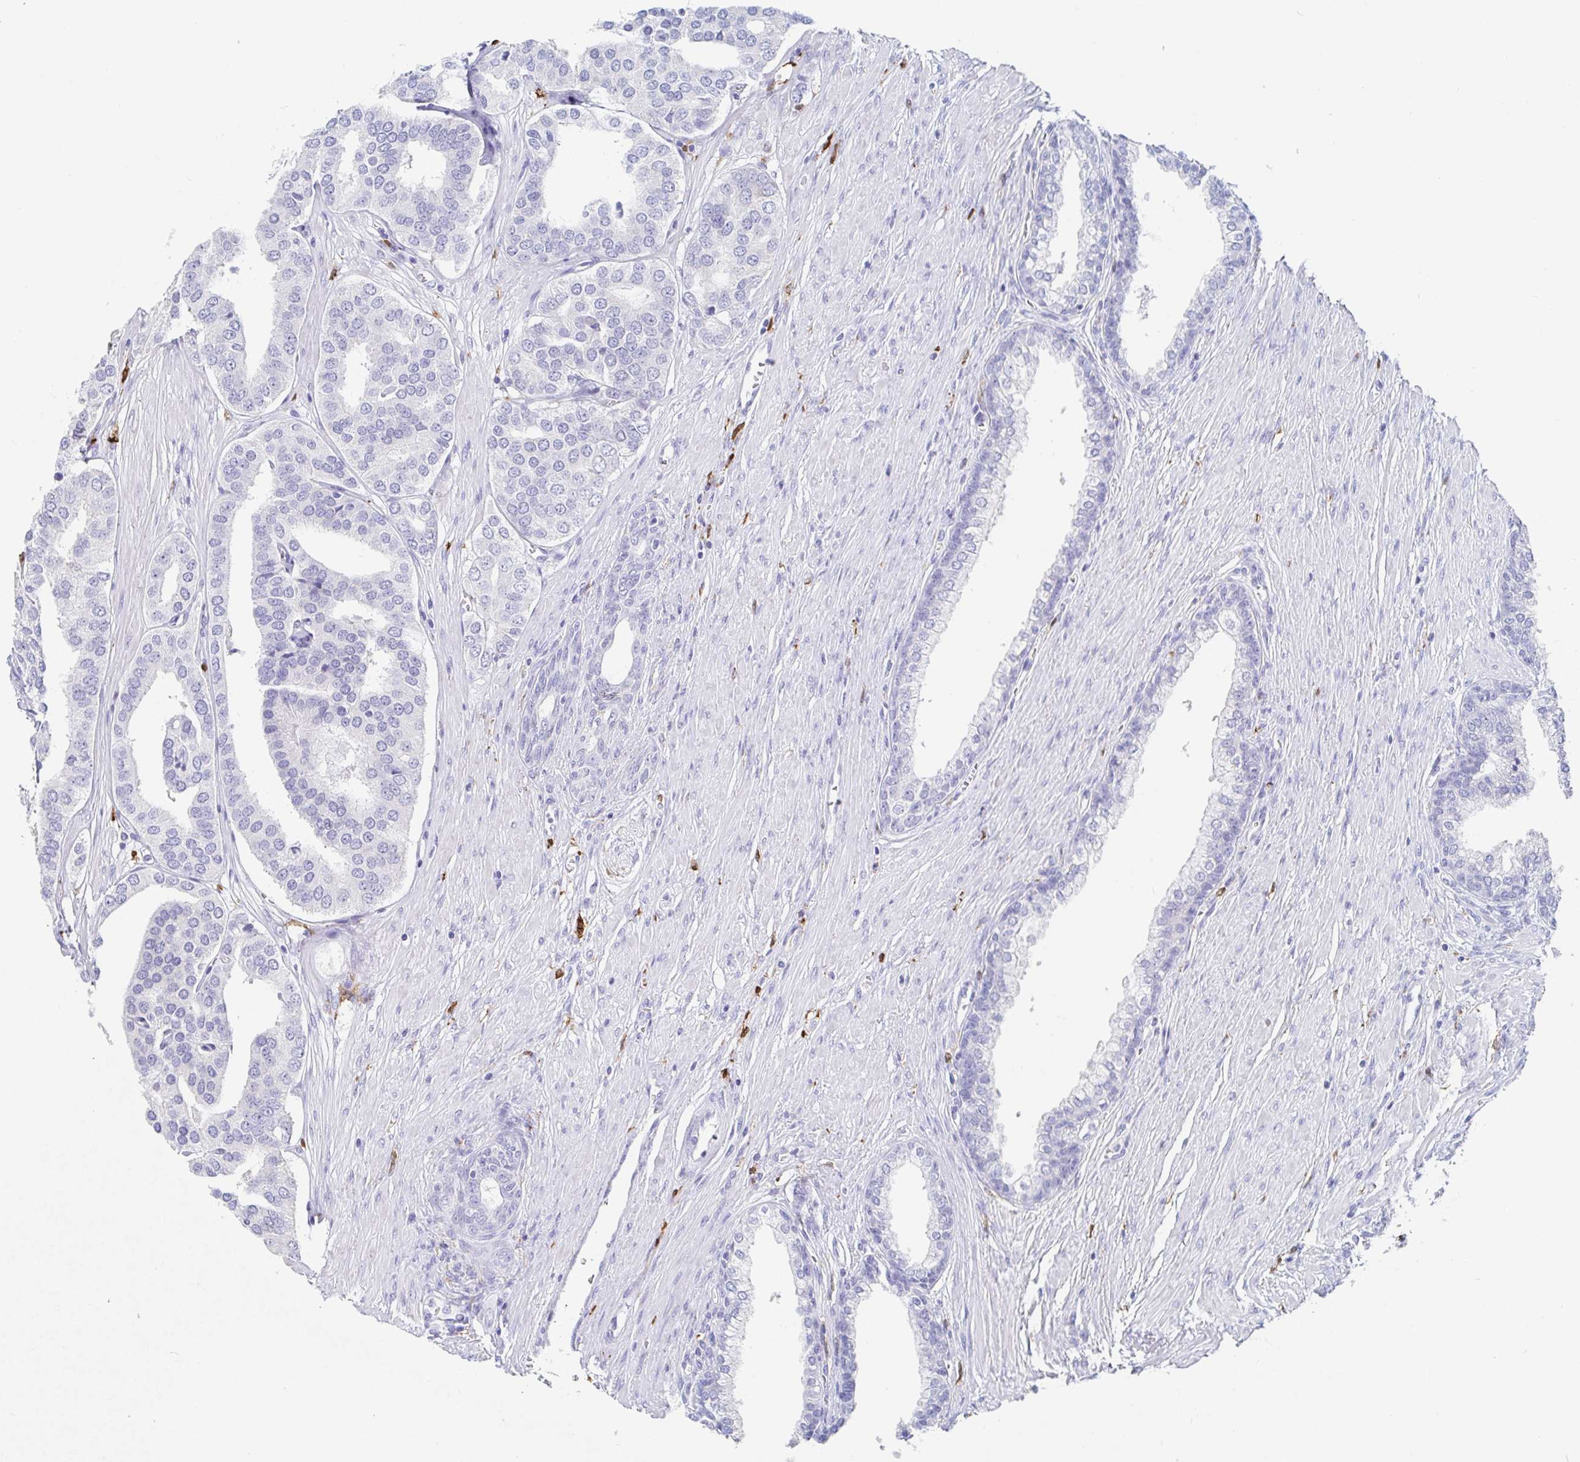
{"staining": {"intensity": "negative", "quantity": "none", "location": "none"}, "tissue": "prostate cancer", "cell_type": "Tumor cells", "image_type": "cancer", "snomed": [{"axis": "morphology", "description": "Adenocarcinoma, High grade"}, {"axis": "topography", "description": "Prostate"}], "caption": "The histopathology image exhibits no staining of tumor cells in prostate cancer. Brightfield microscopy of IHC stained with DAB (3,3'-diaminobenzidine) (brown) and hematoxylin (blue), captured at high magnification.", "gene": "OR2A4", "patient": {"sex": "male", "age": 58}}